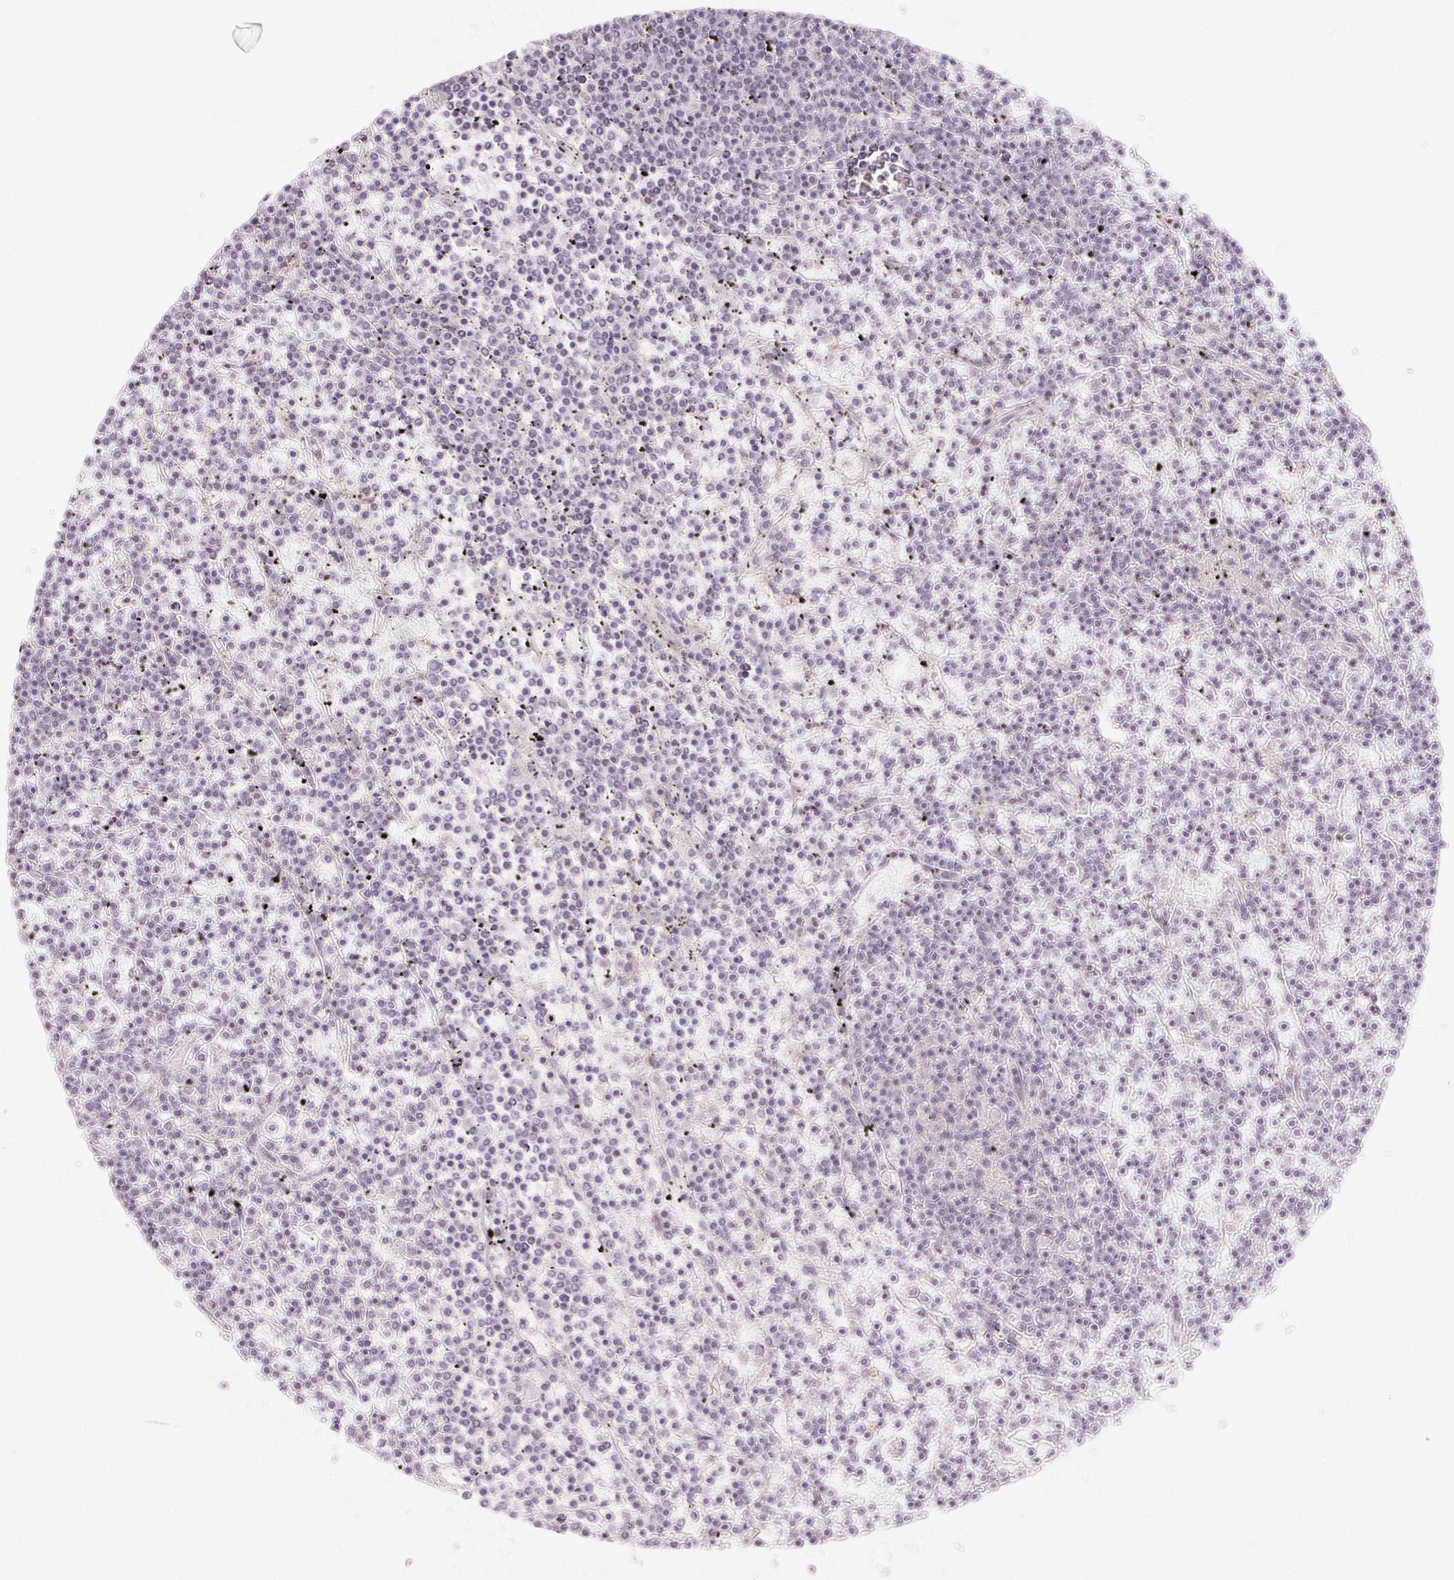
{"staining": {"intensity": "negative", "quantity": "none", "location": "none"}, "tissue": "lymphoma", "cell_type": "Tumor cells", "image_type": "cancer", "snomed": [{"axis": "morphology", "description": "Malignant lymphoma, non-Hodgkin's type, Low grade"}, {"axis": "topography", "description": "Spleen"}], "caption": "IHC micrograph of human malignant lymphoma, non-Hodgkin's type (low-grade) stained for a protein (brown), which demonstrates no positivity in tumor cells.", "gene": "LRRC23", "patient": {"sex": "female", "age": 19}}